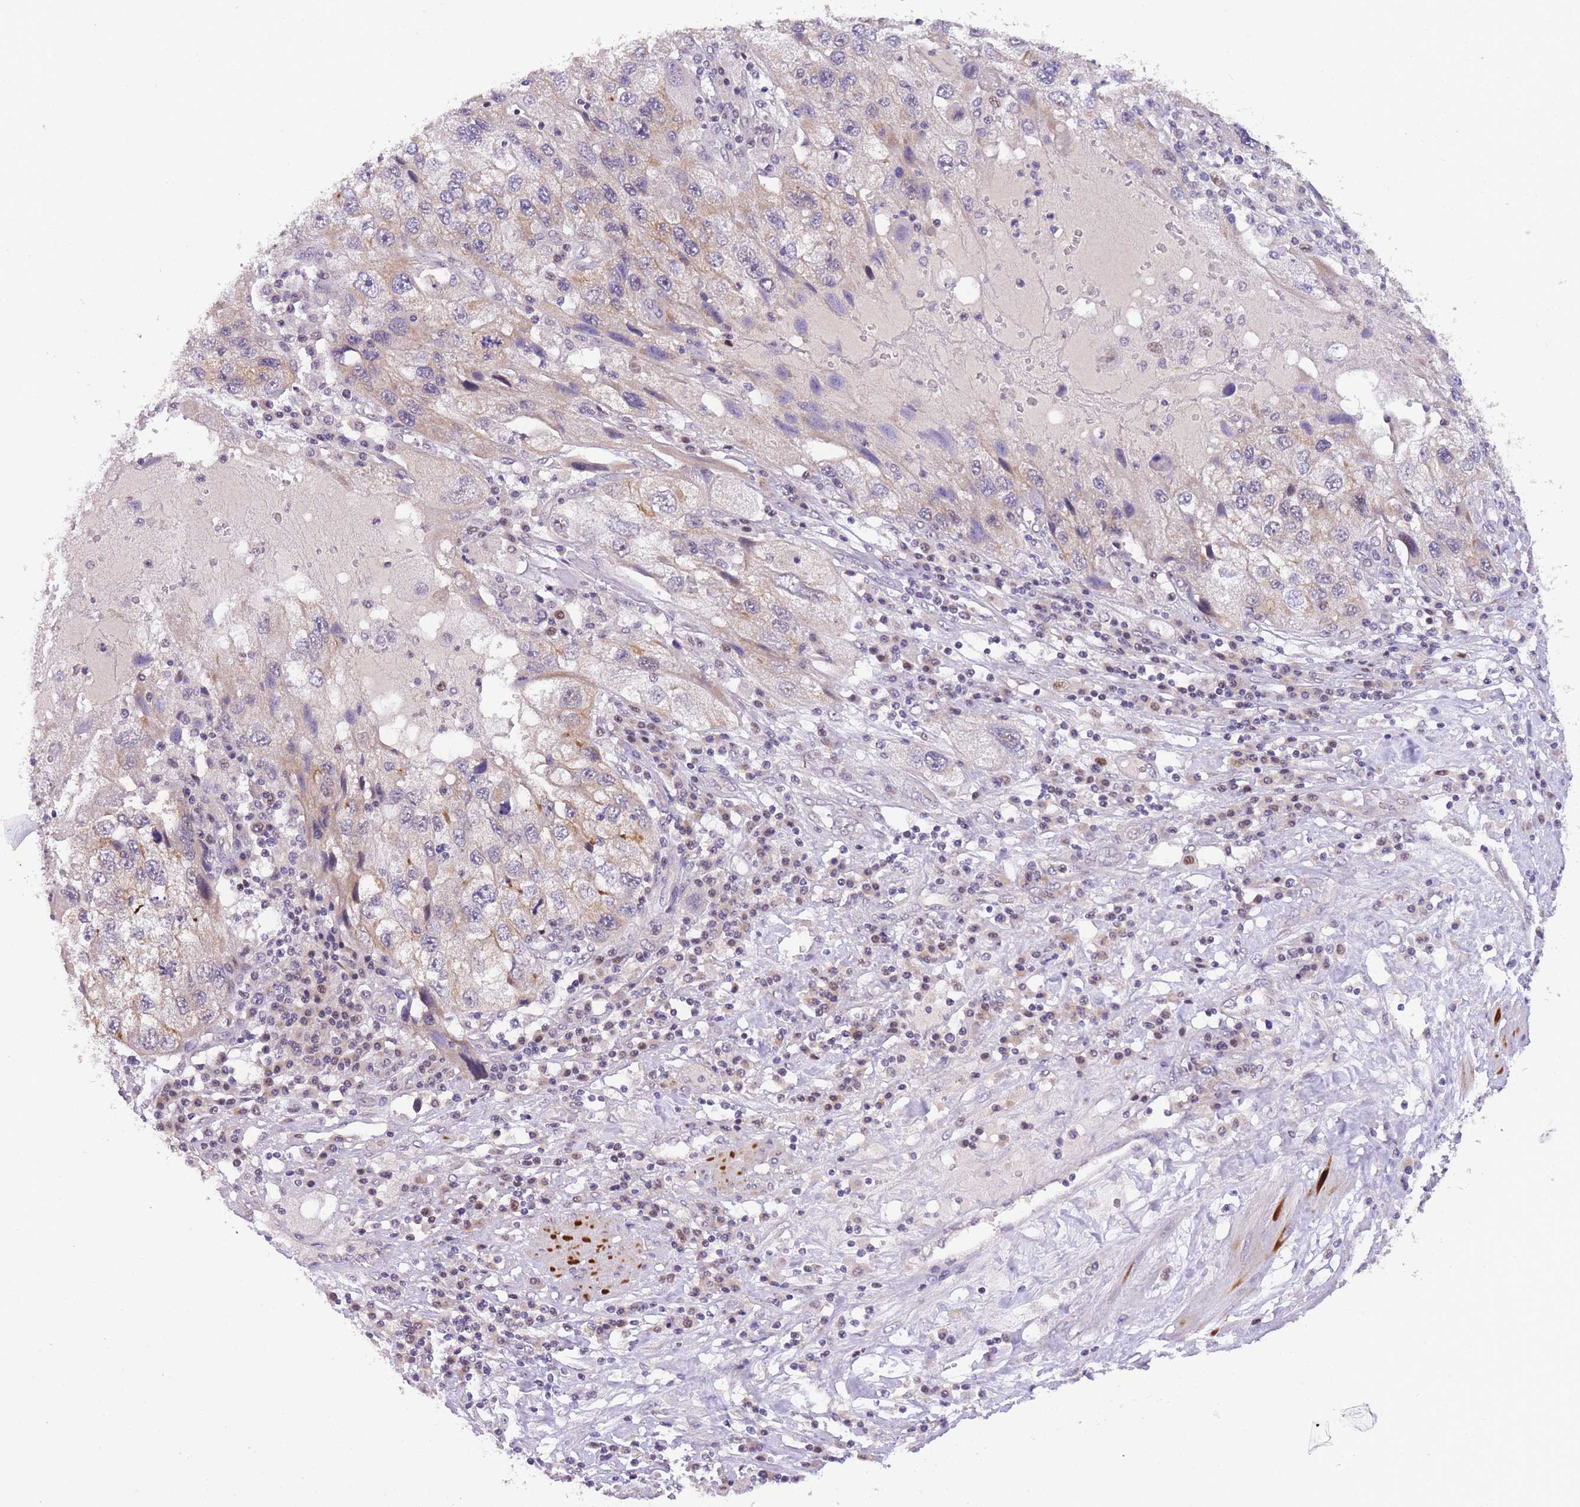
{"staining": {"intensity": "negative", "quantity": "none", "location": "none"}, "tissue": "endometrial cancer", "cell_type": "Tumor cells", "image_type": "cancer", "snomed": [{"axis": "morphology", "description": "Adenocarcinoma, NOS"}, {"axis": "topography", "description": "Endometrium"}], "caption": "The histopathology image displays no significant expression in tumor cells of endometrial adenocarcinoma.", "gene": "SLC35F2", "patient": {"sex": "female", "age": 49}}